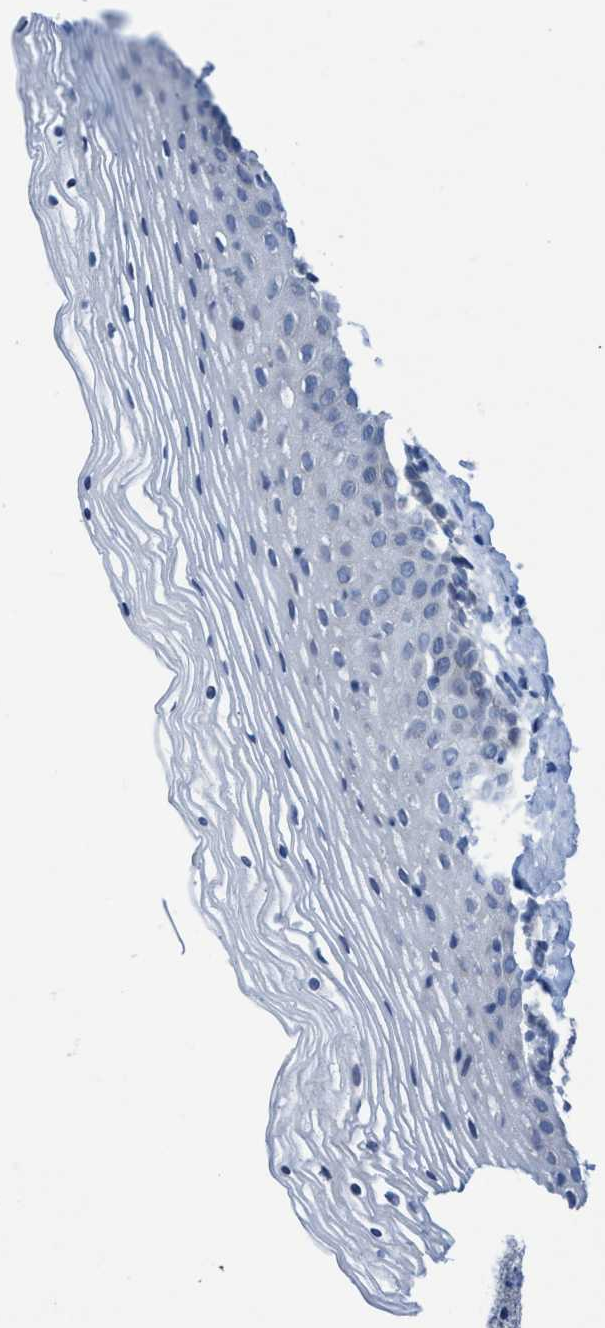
{"staining": {"intensity": "negative", "quantity": "none", "location": "none"}, "tissue": "vagina", "cell_type": "Squamous epithelial cells", "image_type": "normal", "snomed": [{"axis": "morphology", "description": "Normal tissue, NOS"}, {"axis": "topography", "description": "Vagina"}], "caption": "Image shows no significant protein positivity in squamous epithelial cells of unremarkable vagina. (DAB IHC with hematoxylin counter stain).", "gene": "RSAD1", "patient": {"sex": "female", "age": 32}}